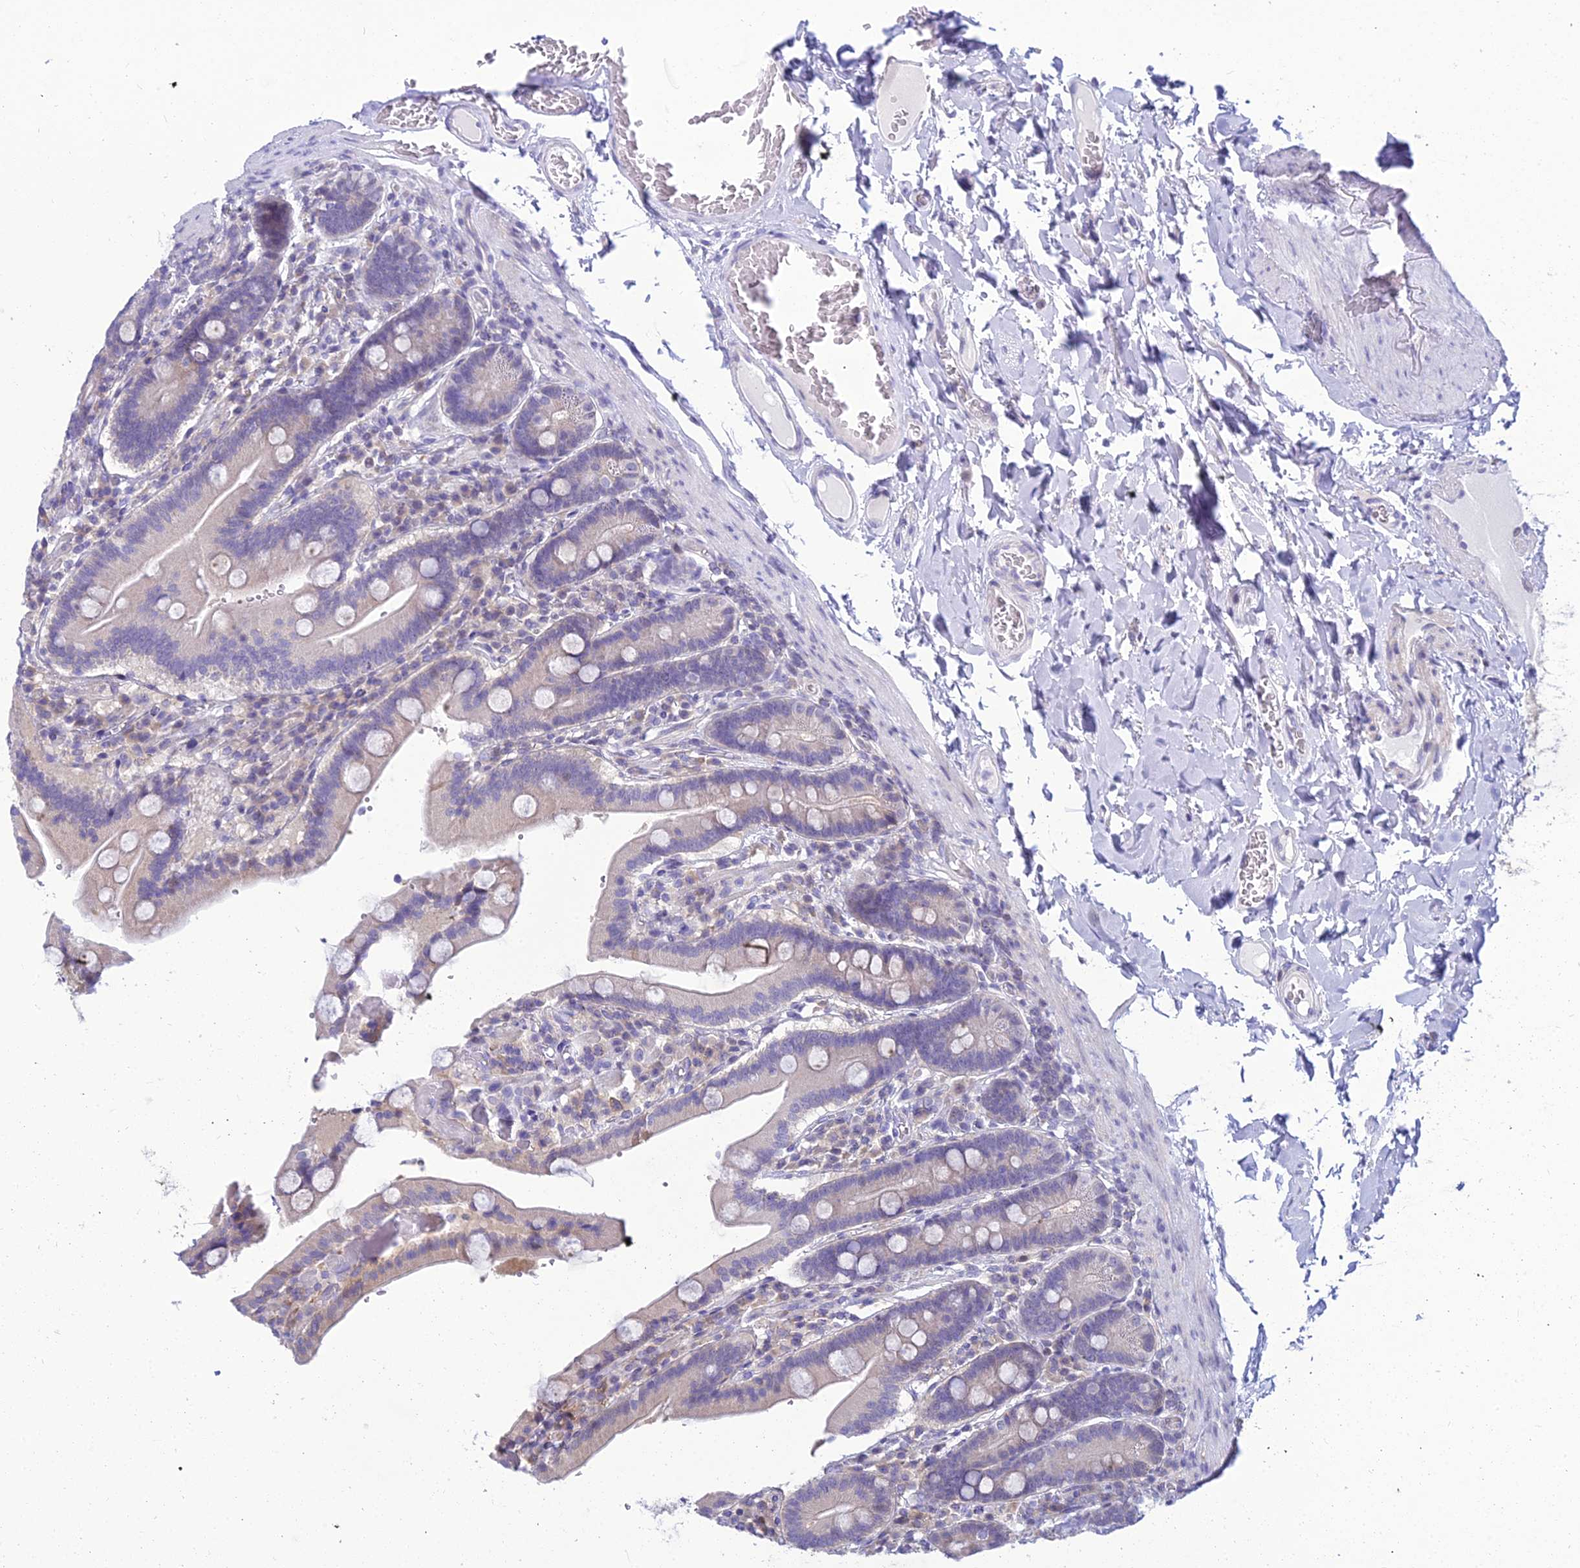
{"staining": {"intensity": "weak", "quantity": "<25%", "location": "cytoplasmic/membranous"}, "tissue": "duodenum", "cell_type": "Glandular cells", "image_type": "normal", "snomed": [{"axis": "morphology", "description": "Normal tissue, NOS"}, {"axis": "topography", "description": "Duodenum"}], "caption": "A histopathology image of duodenum stained for a protein displays no brown staining in glandular cells. Nuclei are stained in blue.", "gene": "ZMIZ1", "patient": {"sex": "female", "age": 62}}